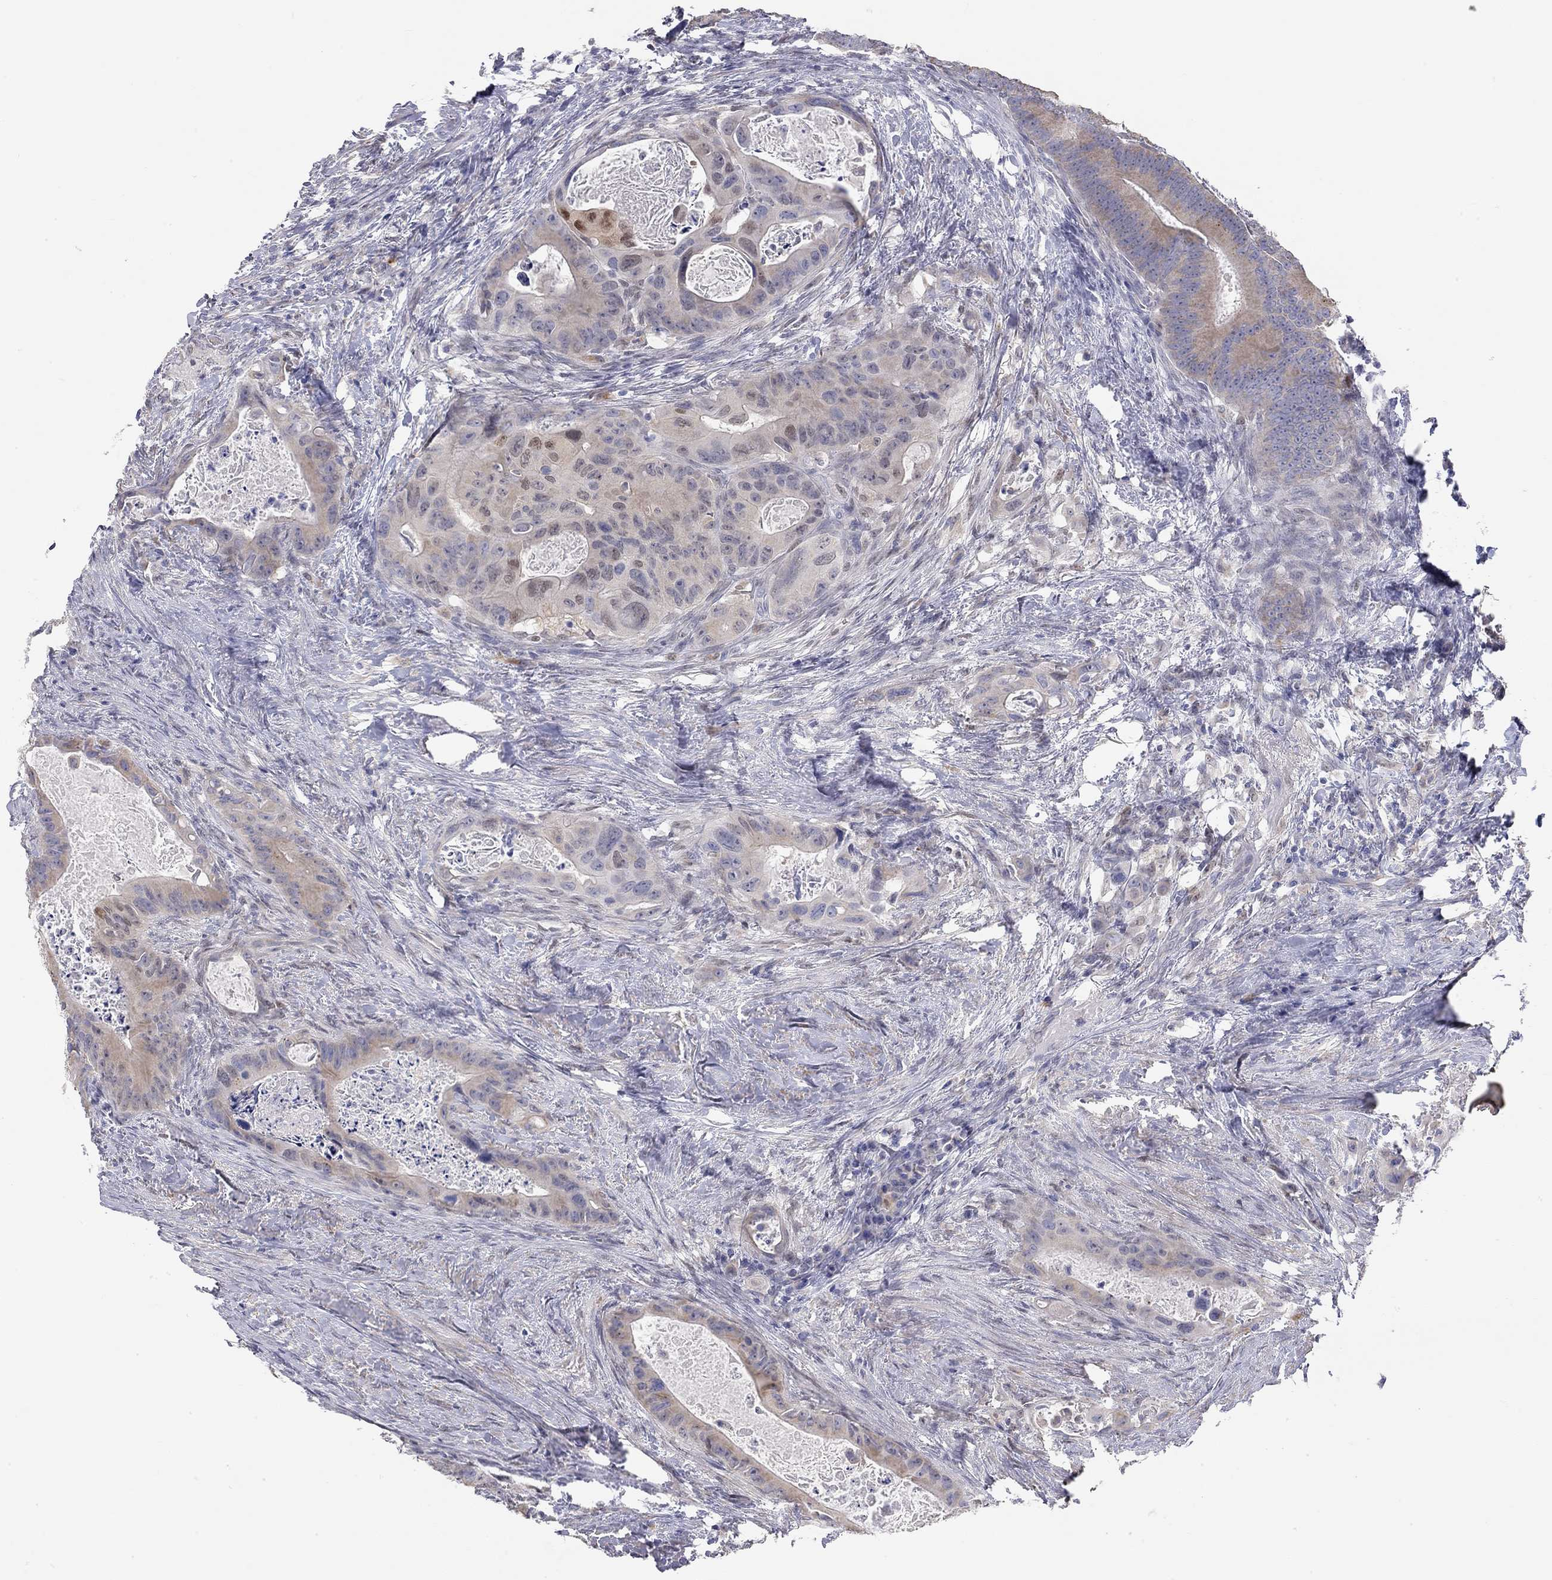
{"staining": {"intensity": "weak", "quantity": "25%-75%", "location": "cytoplasmic/membranous"}, "tissue": "colorectal cancer", "cell_type": "Tumor cells", "image_type": "cancer", "snomed": [{"axis": "morphology", "description": "Adenocarcinoma, NOS"}, {"axis": "topography", "description": "Rectum"}], "caption": "Protein analysis of colorectal cancer tissue demonstrates weak cytoplasmic/membranous expression in approximately 25%-75% of tumor cells. (Stains: DAB in brown, nuclei in blue, Microscopy: brightfield microscopy at high magnification).", "gene": "PAPSS2", "patient": {"sex": "male", "age": 64}}